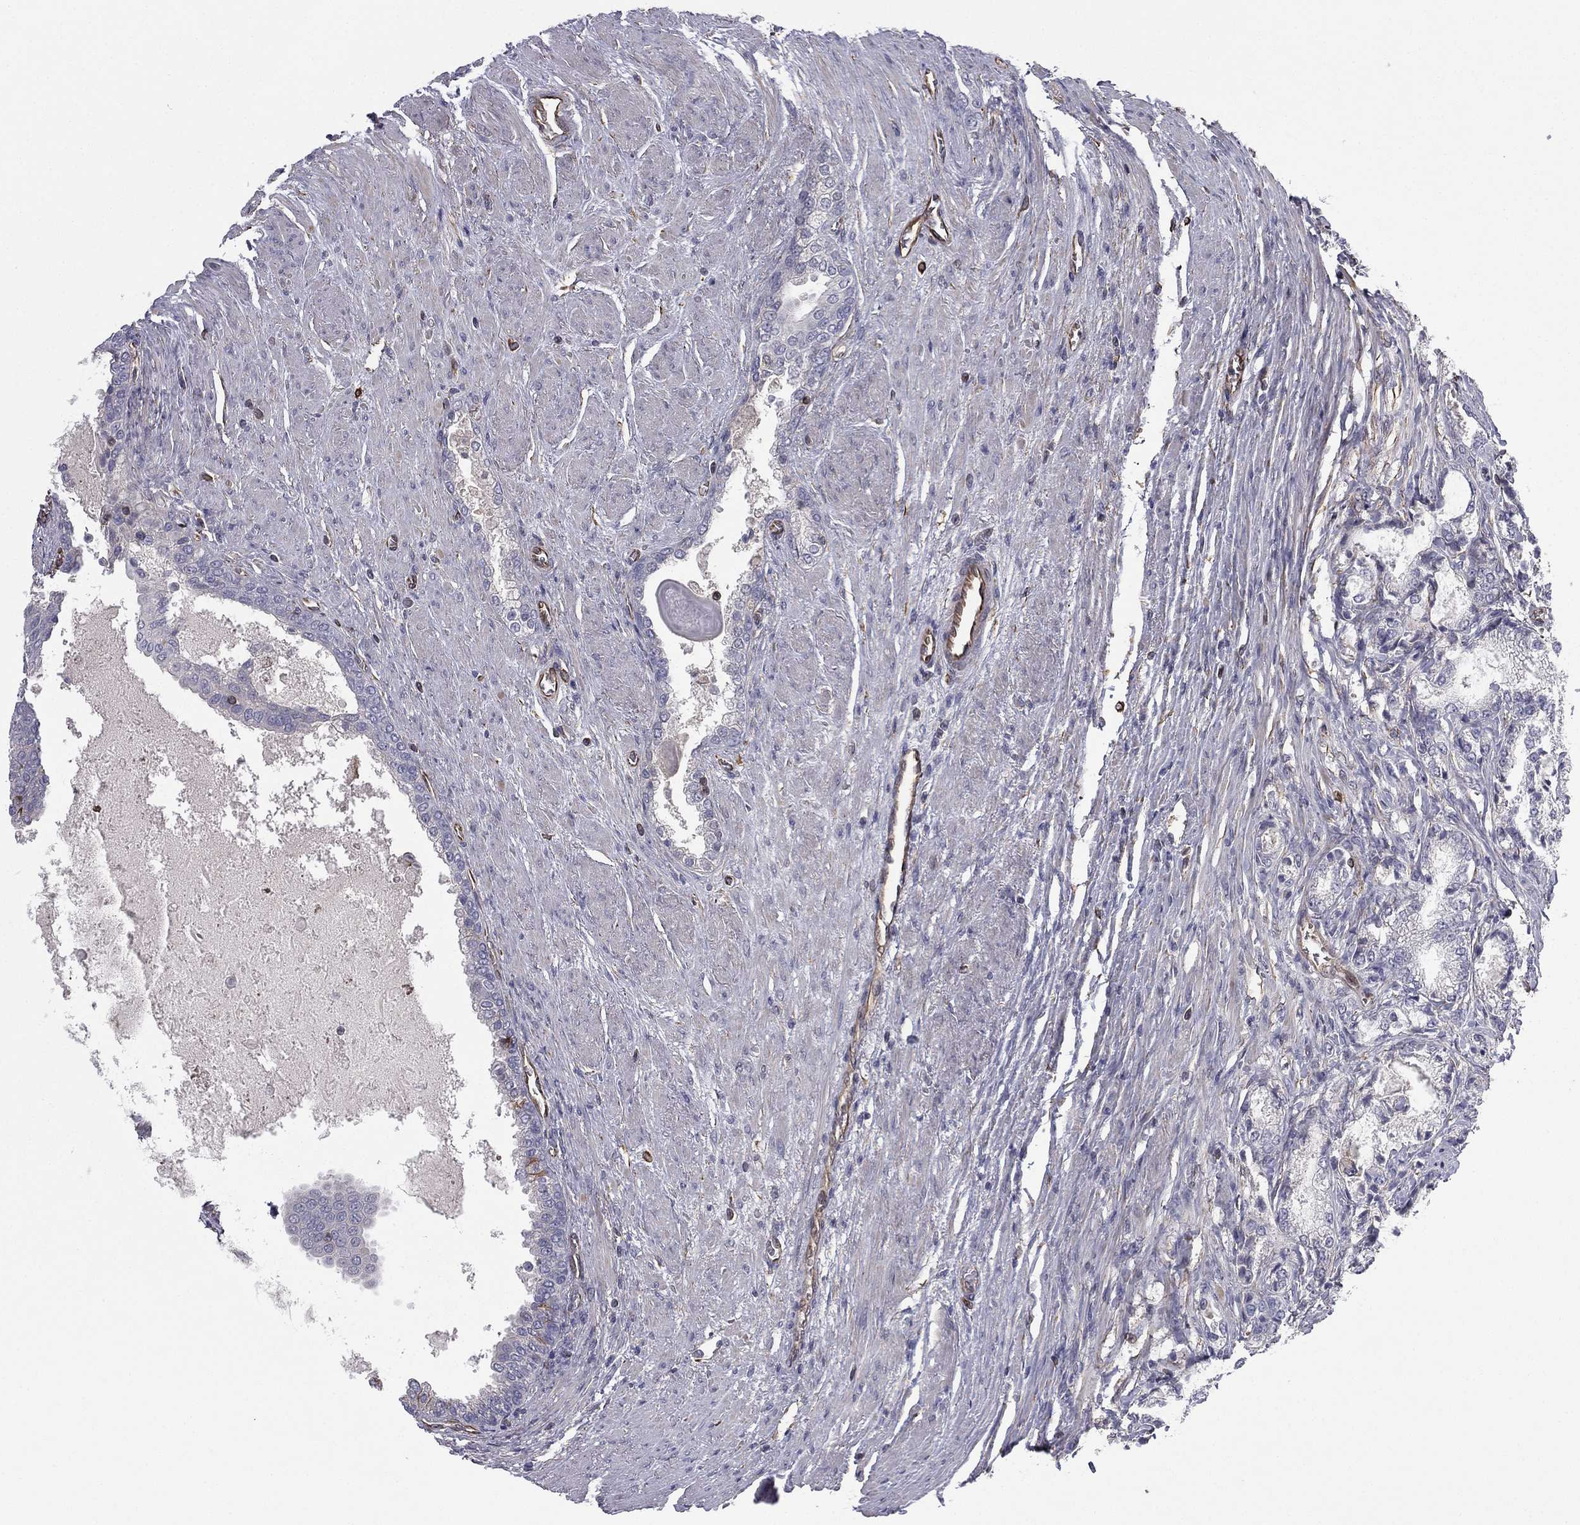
{"staining": {"intensity": "negative", "quantity": "none", "location": "none"}, "tissue": "prostate cancer", "cell_type": "Tumor cells", "image_type": "cancer", "snomed": [{"axis": "morphology", "description": "Adenocarcinoma, NOS"}, {"axis": "topography", "description": "Prostate and seminal vesicle, NOS"}, {"axis": "topography", "description": "Prostate"}], "caption": "High magnification brightfield microscopy of prostate cancer (adenocarcinoma) stained with DAB (brown) and counterstained with hematoxylin (blue): tumor cells show no significant expression.", "gene": "SCUBE1", "patient": {"sex": "male", "age": 62}}